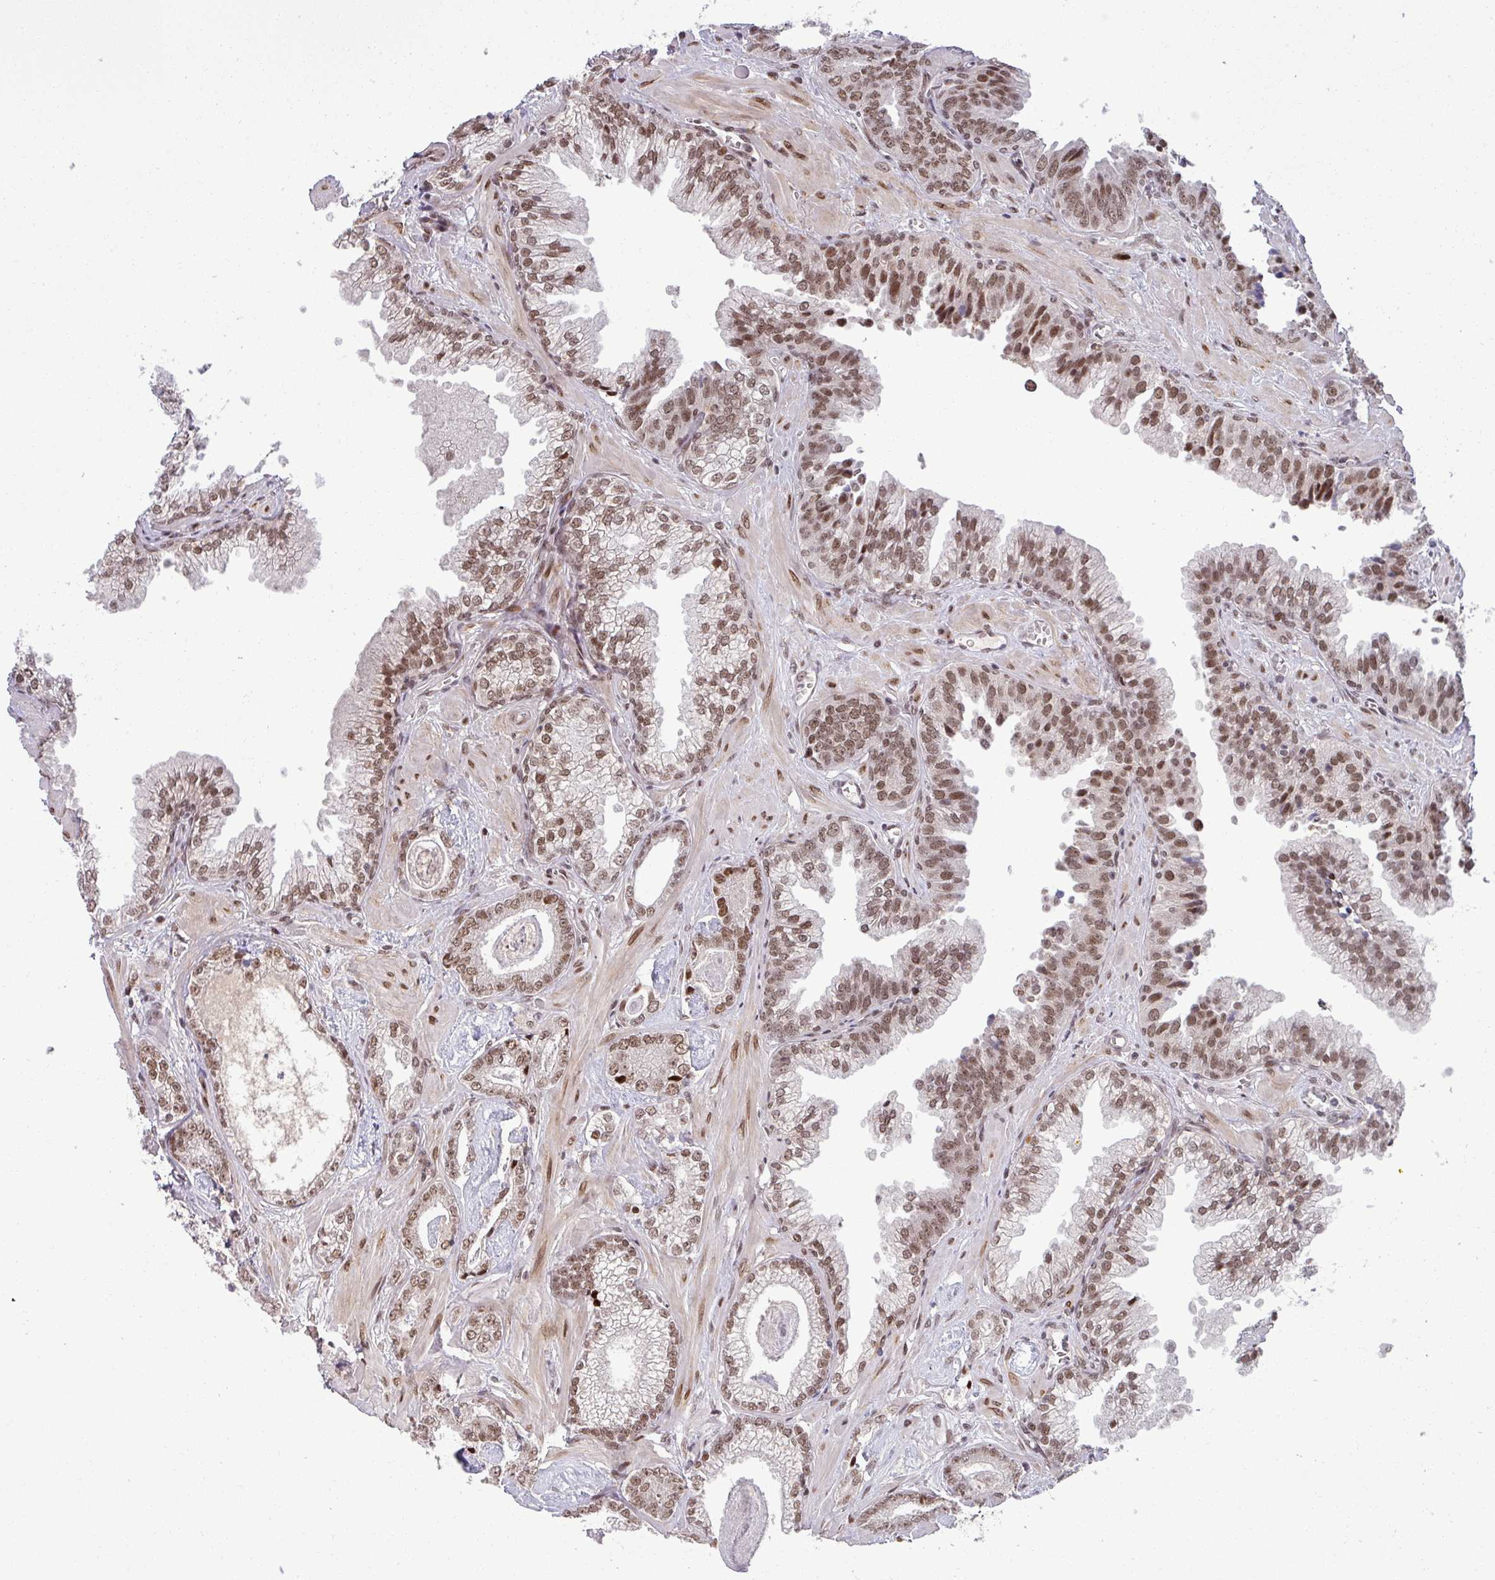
{"staining": {"intensity": "moderate", "quantity": ">75%", "location": "nuclear"}, "tissue": "prostate cancer", "cell_type": "Tumor cells", "image_type": "cancer", "snomed": [{"axis": "morphology", "description": "Adenocarcinoma, Low grade"}, {"axis": "topography", "description": "Prostate"}], "caption": "Moderate nuclear positivity for a protein is appreciated in about >75% of tumor cells of prostate cancer (low-grade adenocarcinoma) using immunohistochemistry (IHC).", "gene": "PTPN20", "patient": {"sex": "male", "age": 60}}